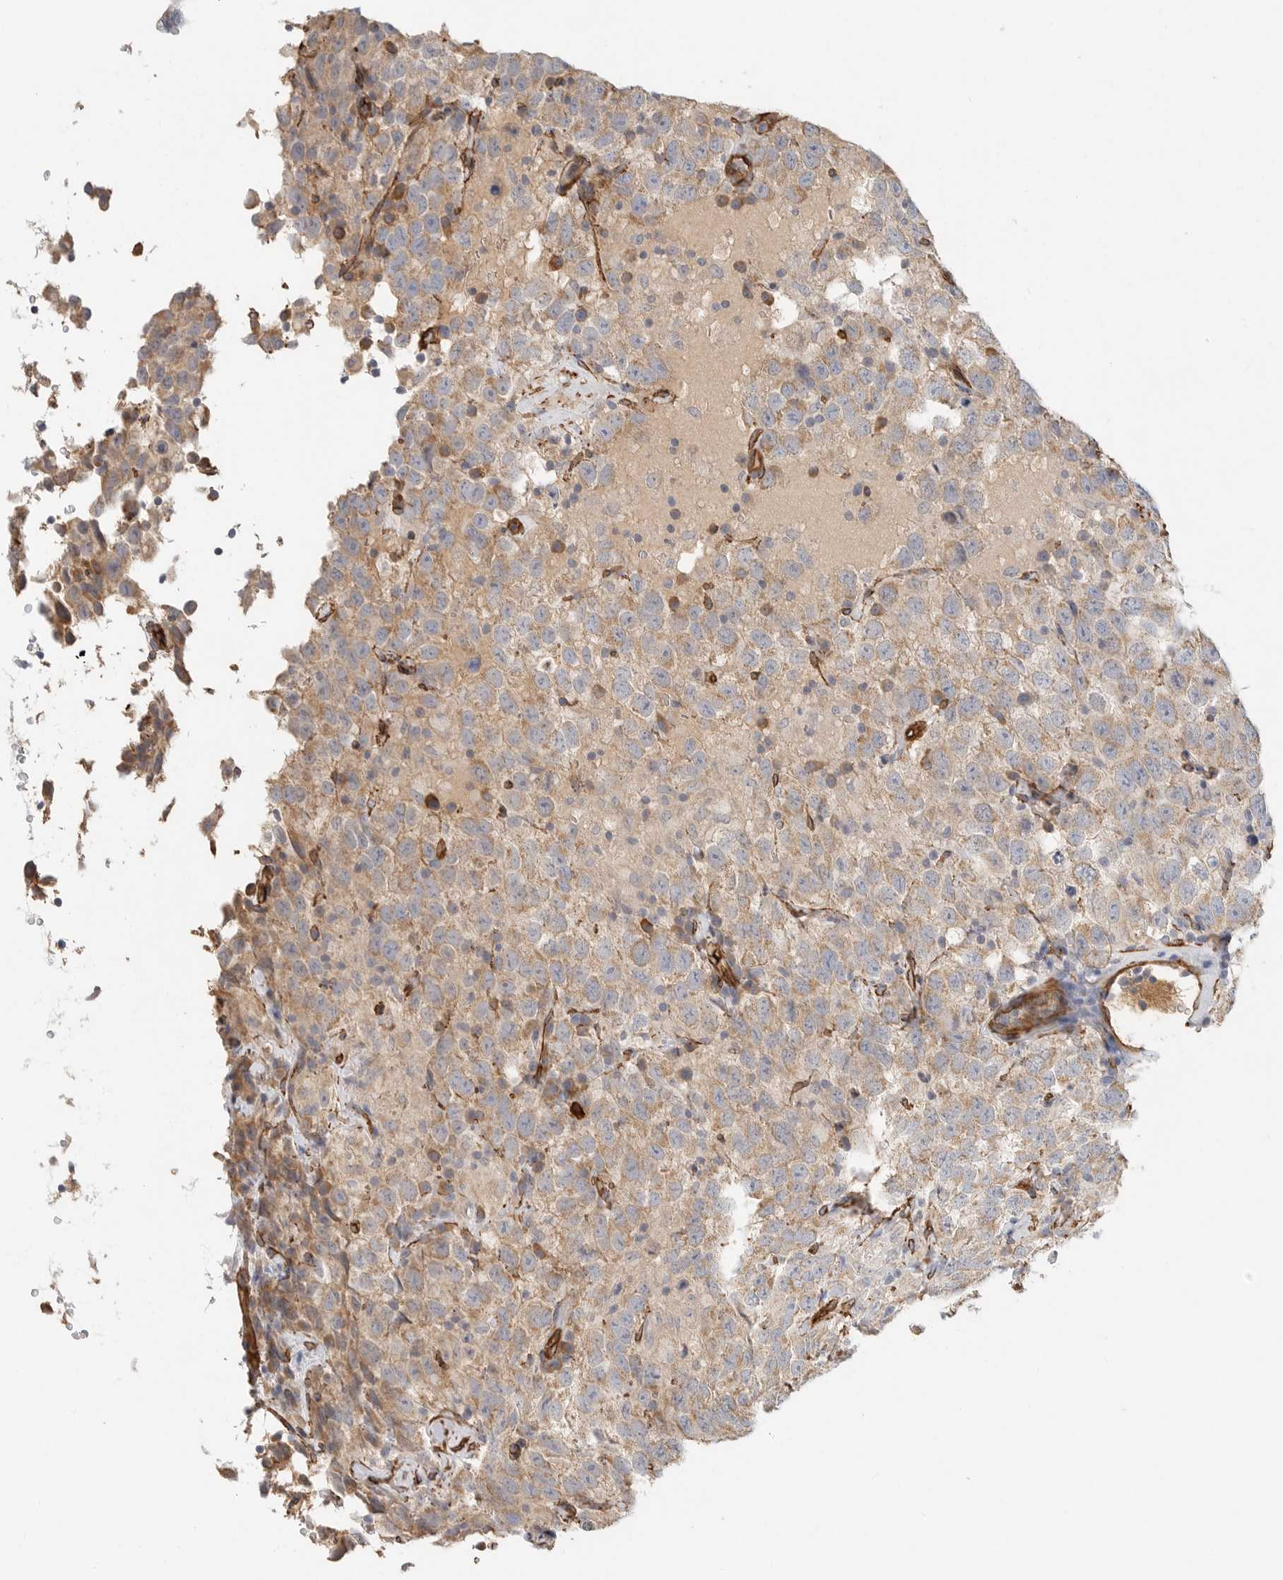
{"staining": {"intensity": "weak", "quantity": "25%-75%", "location": "cytoplasmic/membranous"}, "tissue": "testis cancer", "cell_type": "Tumor cells", "image_type": "cancer", "snomed": [{"axis": "morphology", "description": "Seminoma, NOS"}, {"axis": "topography", "description": "Testis"}], "caption": "Protein expression analysis of testis cancer (seminoma) reveals weak cytoplasmic/membranous staining in about 25%-75% of tumor cells.", "gene": "JMJD4", "patient": {"sex": "male", "age": 41}}